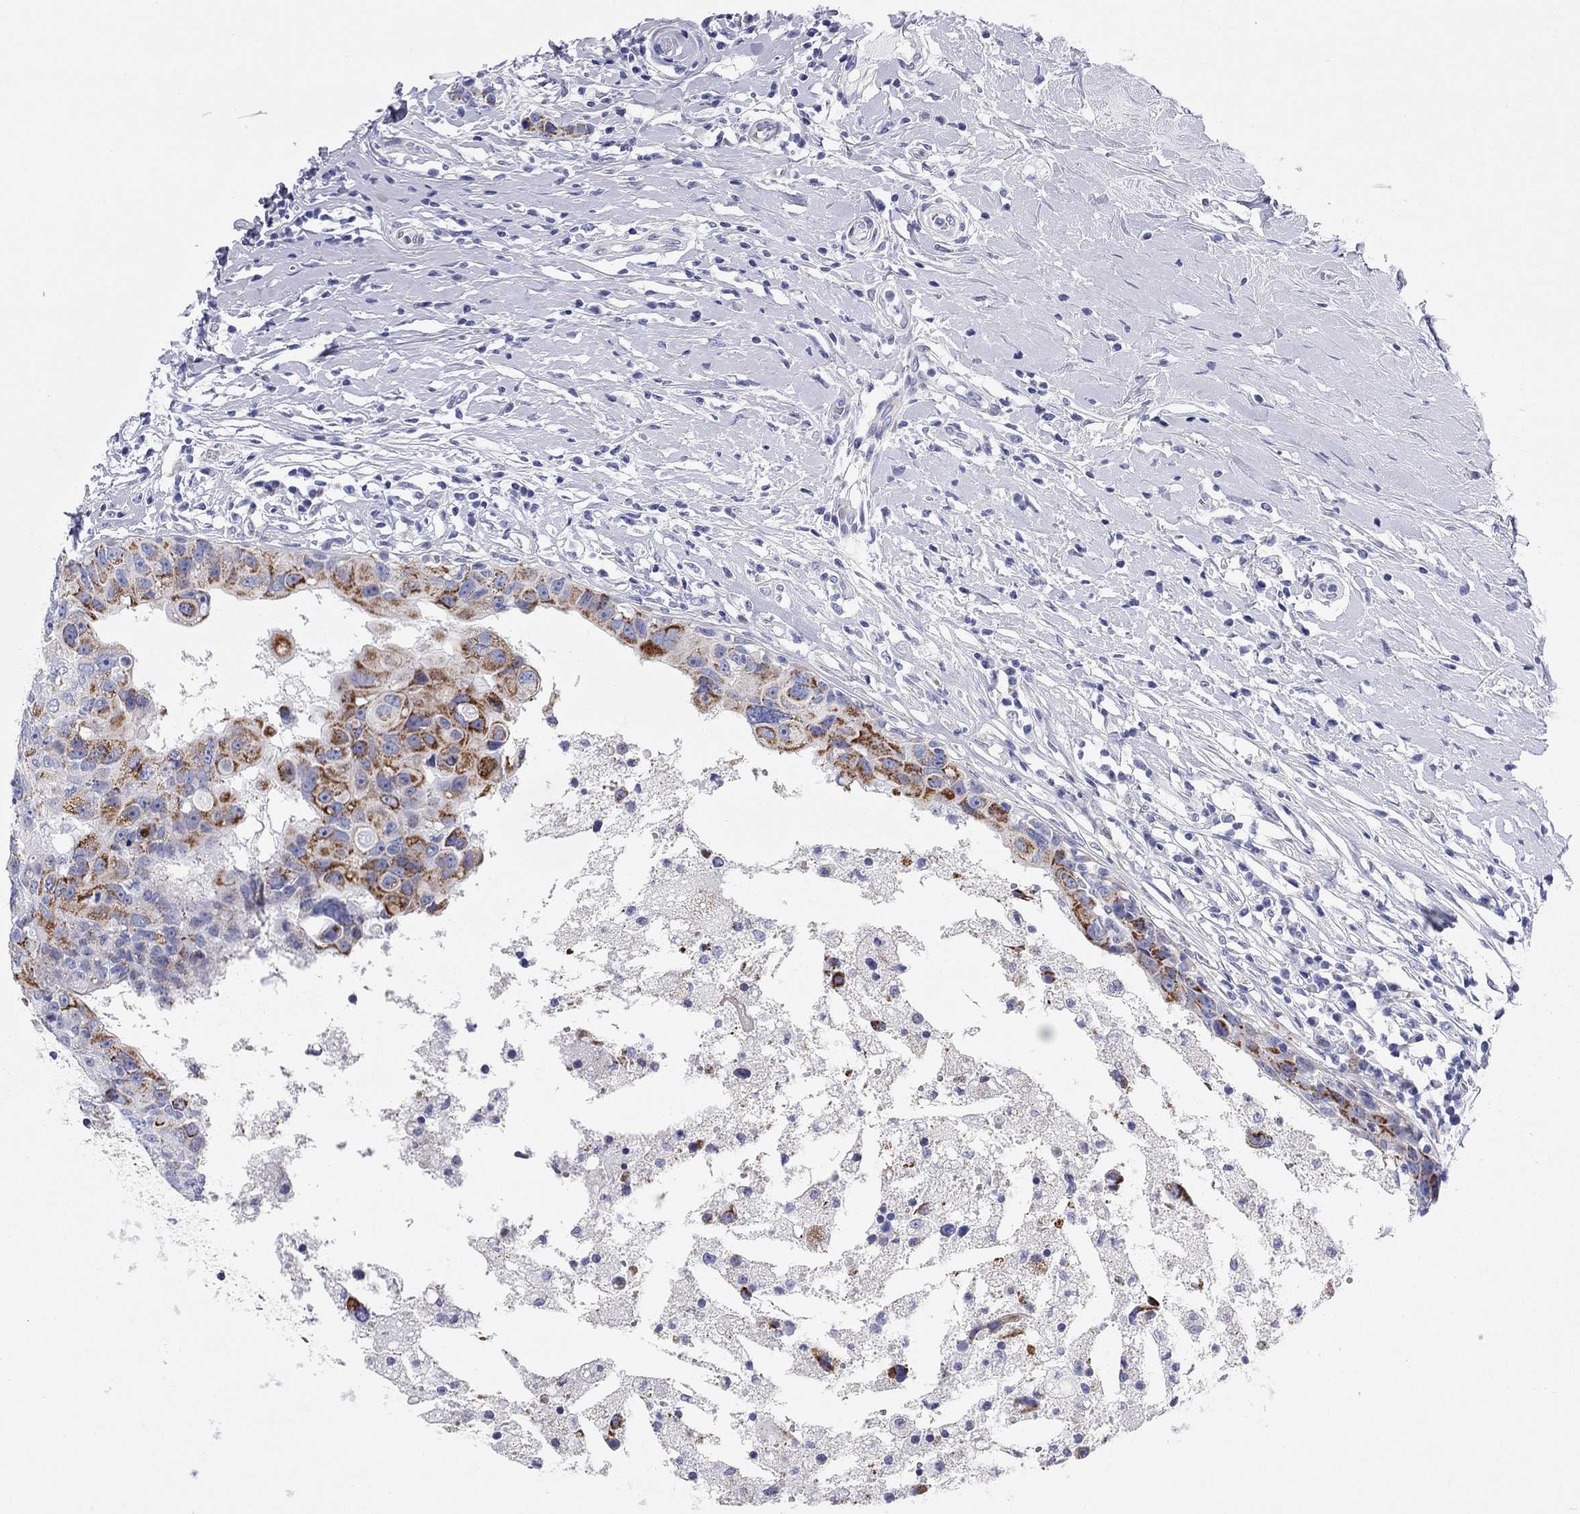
{"staining": {"intensity": "strong", "quantity": "25%-75%", "location": "cytoplasmic/membranous"}, "tissue": "breast cancer", "cell_type": "Tumor cells", "image_type": "cancer", "snomed": [{"axis": "morphology", "description": "Duct carcinoma"}, {"axis": "topography", "description": "Breast"}], "caption": "Tumor cells show high levels of strong cytoplasmic/membranous expression in approximately 25%-75% of cells in breast cancer (infiltrating ductal carcinoma).", "gene": "CHI3L2", "patient": {"sex": "female", "age": 27}}